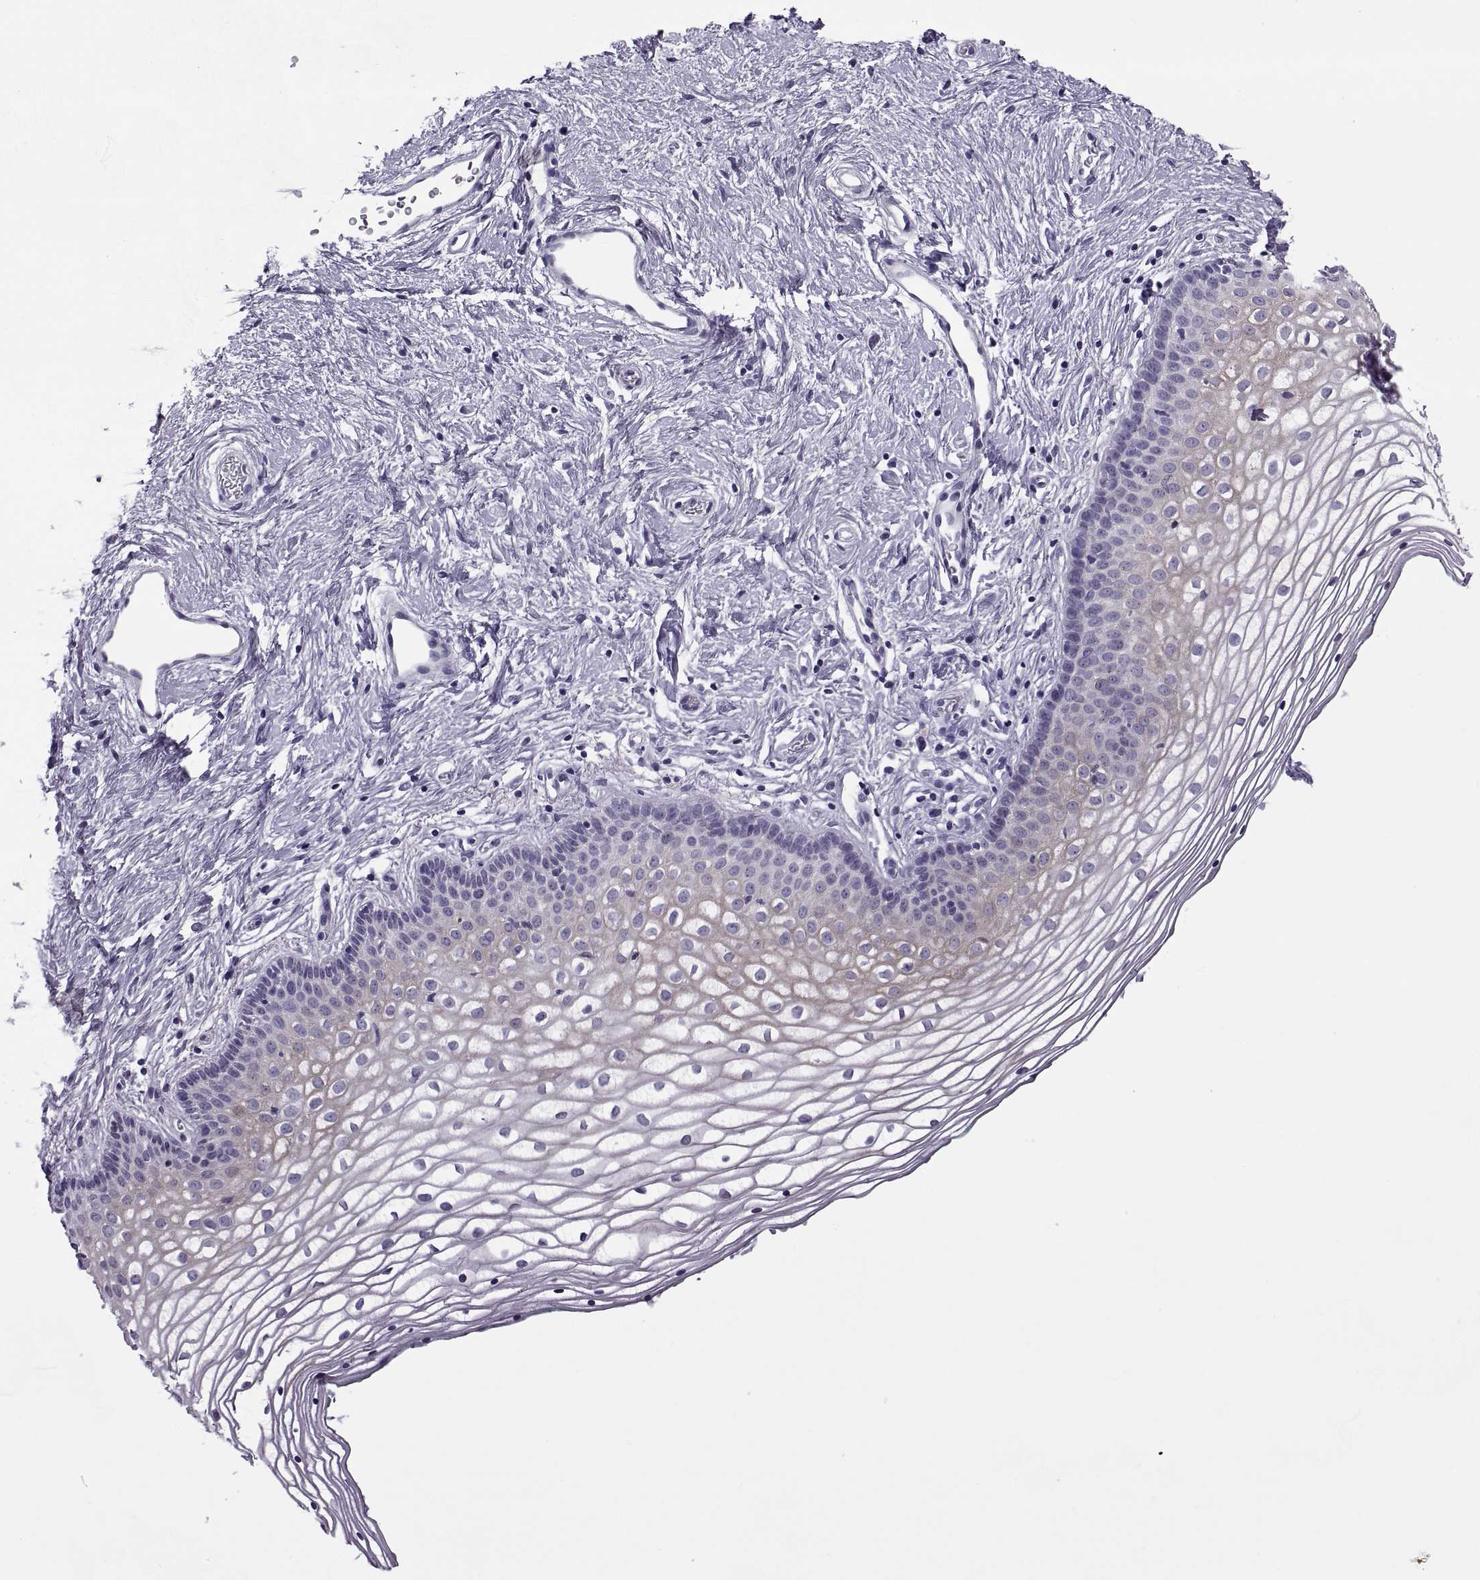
{"staining": {"intensity": "negative", "quantity": "none", "location": "none"}, "tissue": "vagina", "cell_type": "Squamous epithelial cells", "image_type": "normal", "snomed": [{"axis": "morphology", "description": "Normal tissue, NOS"}, {"axis": "topography", "description": "Vagina"}], "caption": "Image shows no protein staining in squamous epithelial cells of normal vagina. The staining is performed using DAB (3,3'-diaminobenzidine) brown chromogen with nuclei counter-stained in using hematoxylin.", "gene": "MAGEB1", "patient": {"sex": "female", "age": 36}}